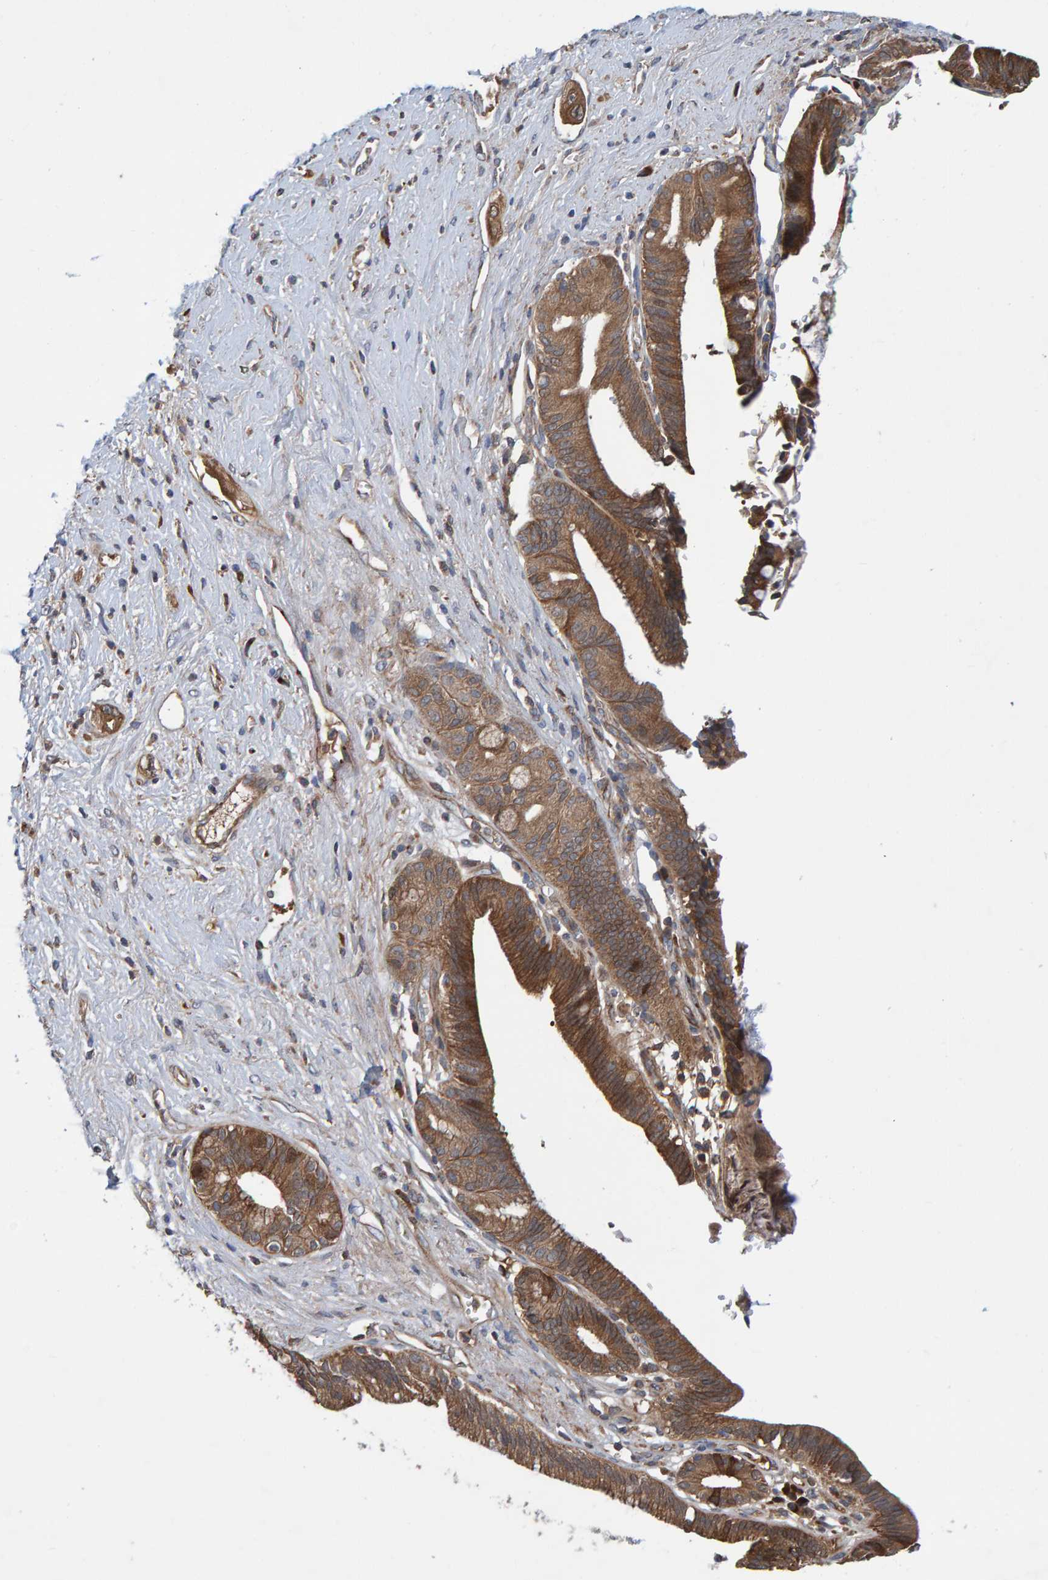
{"staining": {"intensity": "moderate", "quantity": ">75%", "location": "cytoplasmic/membranous"}, "tissue": "pancreatic cancer", "cell_type": "Tumor cells", "image_type": "cancer", "snomed": [{"axis": "morphology", "description": "Adenocarcinoma, NOS"}, {"axis": "topography", "description": "Pancreas"}], "caption": "Immunohistochemical staining of adenocarcinoma (pancreatic) reveals medium levels of moderate cytoplasmic/membranous staining in approximately >75% of tumor cells.", "gene": "KIAA0753", "patient": {"sex": "male", "age": 59}}